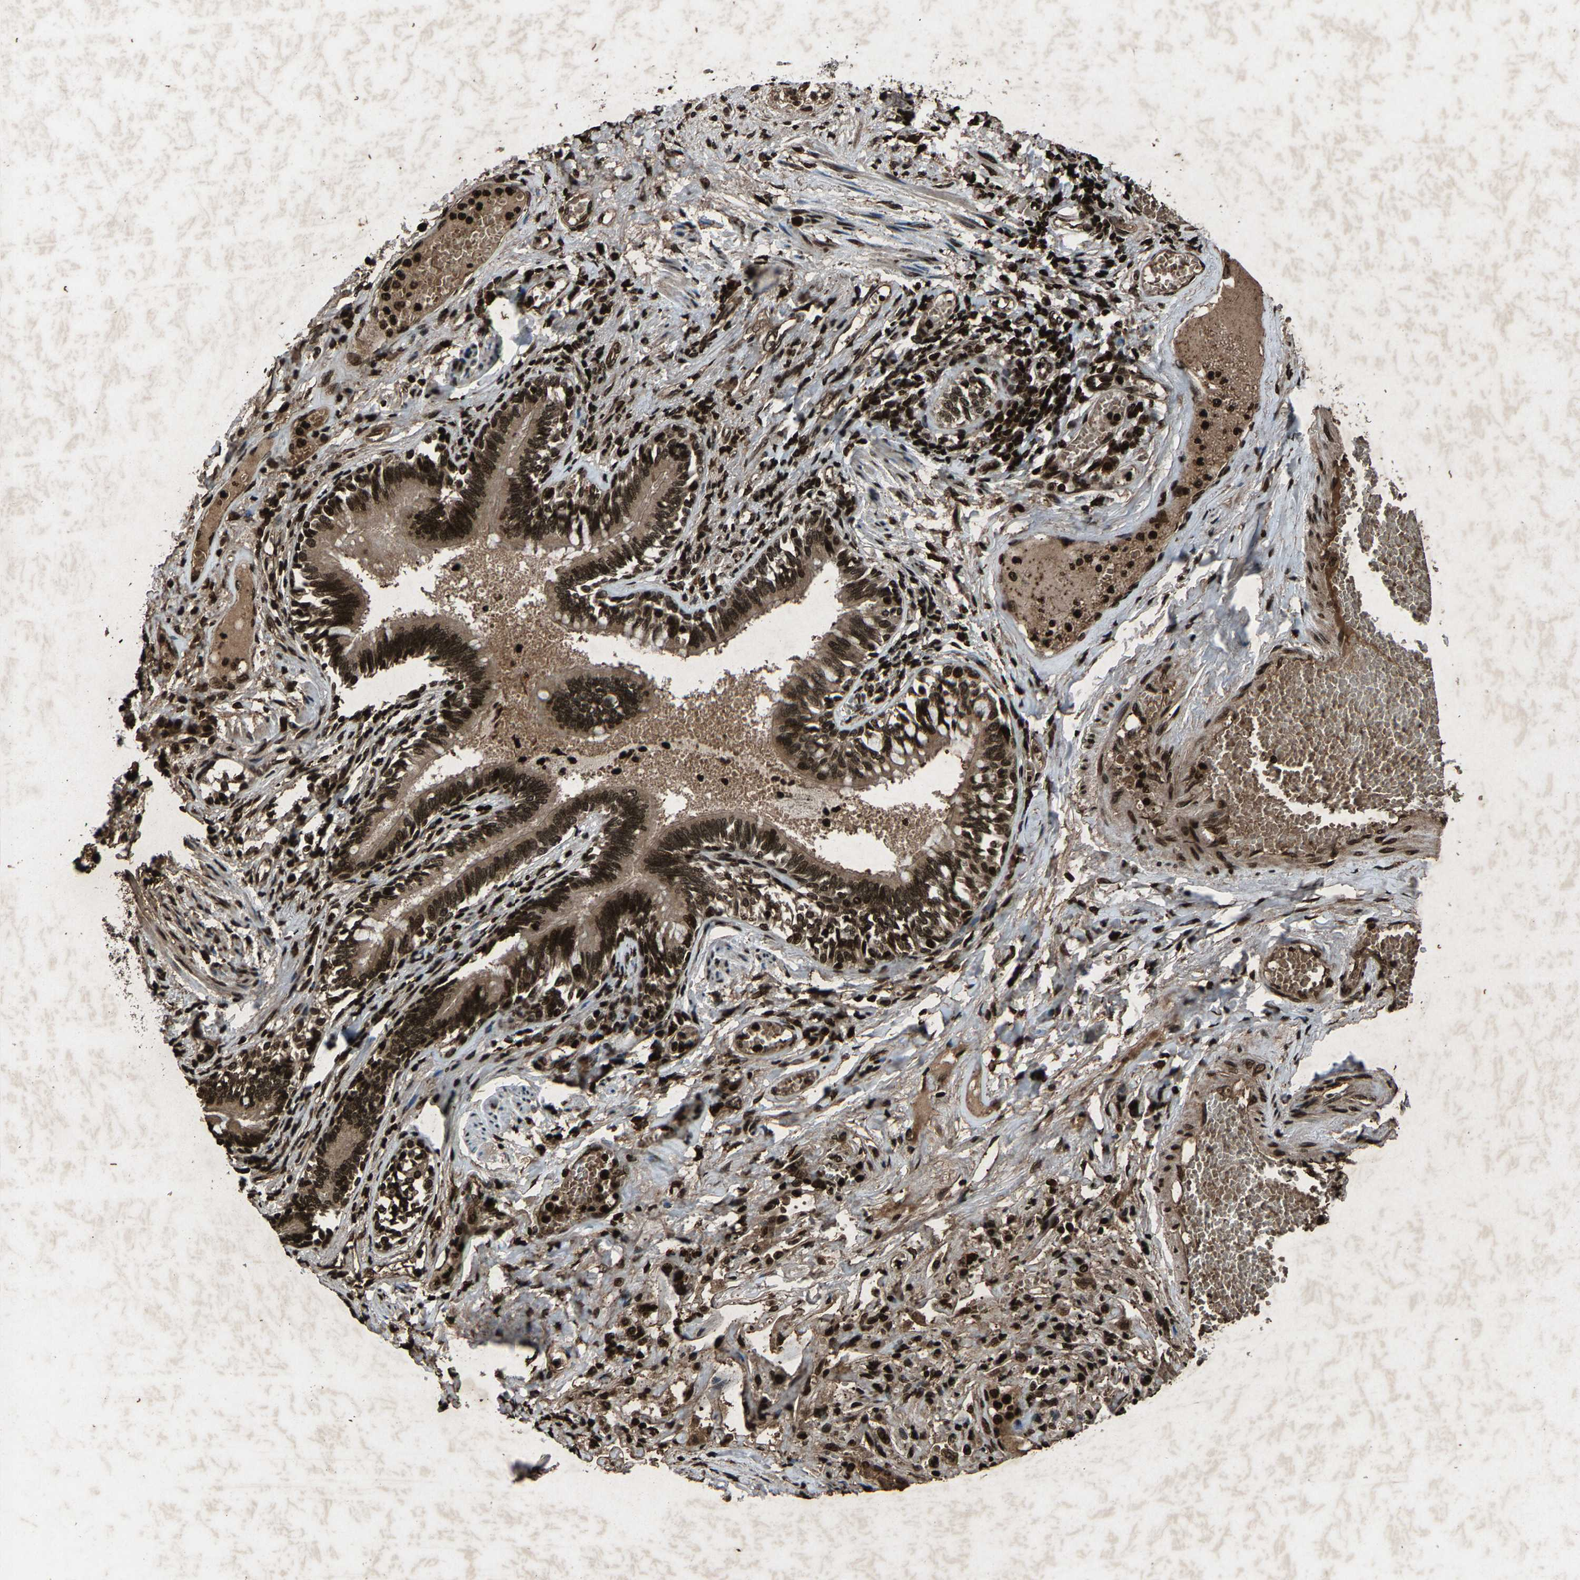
{"staining": {"intensity": "strong", "quantity": ">75%", "location": "cytoplasmic/membranous,nuclear"}, "tissue": "bronchus", "cell_type": "Respiratory epithelial cells", "image_type": "normal", "snomed": [{"axis": "morphology", "description": "Normal tissue, NOS"}, {"axis": "morphology", "description": "Inflammation, NOS"}, {"axis": "topography", "description": "Cartilage tissue"}, {"axis": "topography", "description": "Lung"}], "caption": "Human bronchus stained for a protein (brown) demonstrates strong cytoplasmic/membranous,nuclear positive expression in approximately >75% of respiratory epithelial cells.", "gene": "H4C1", "patient": {"sex": "male", "age": 71}}